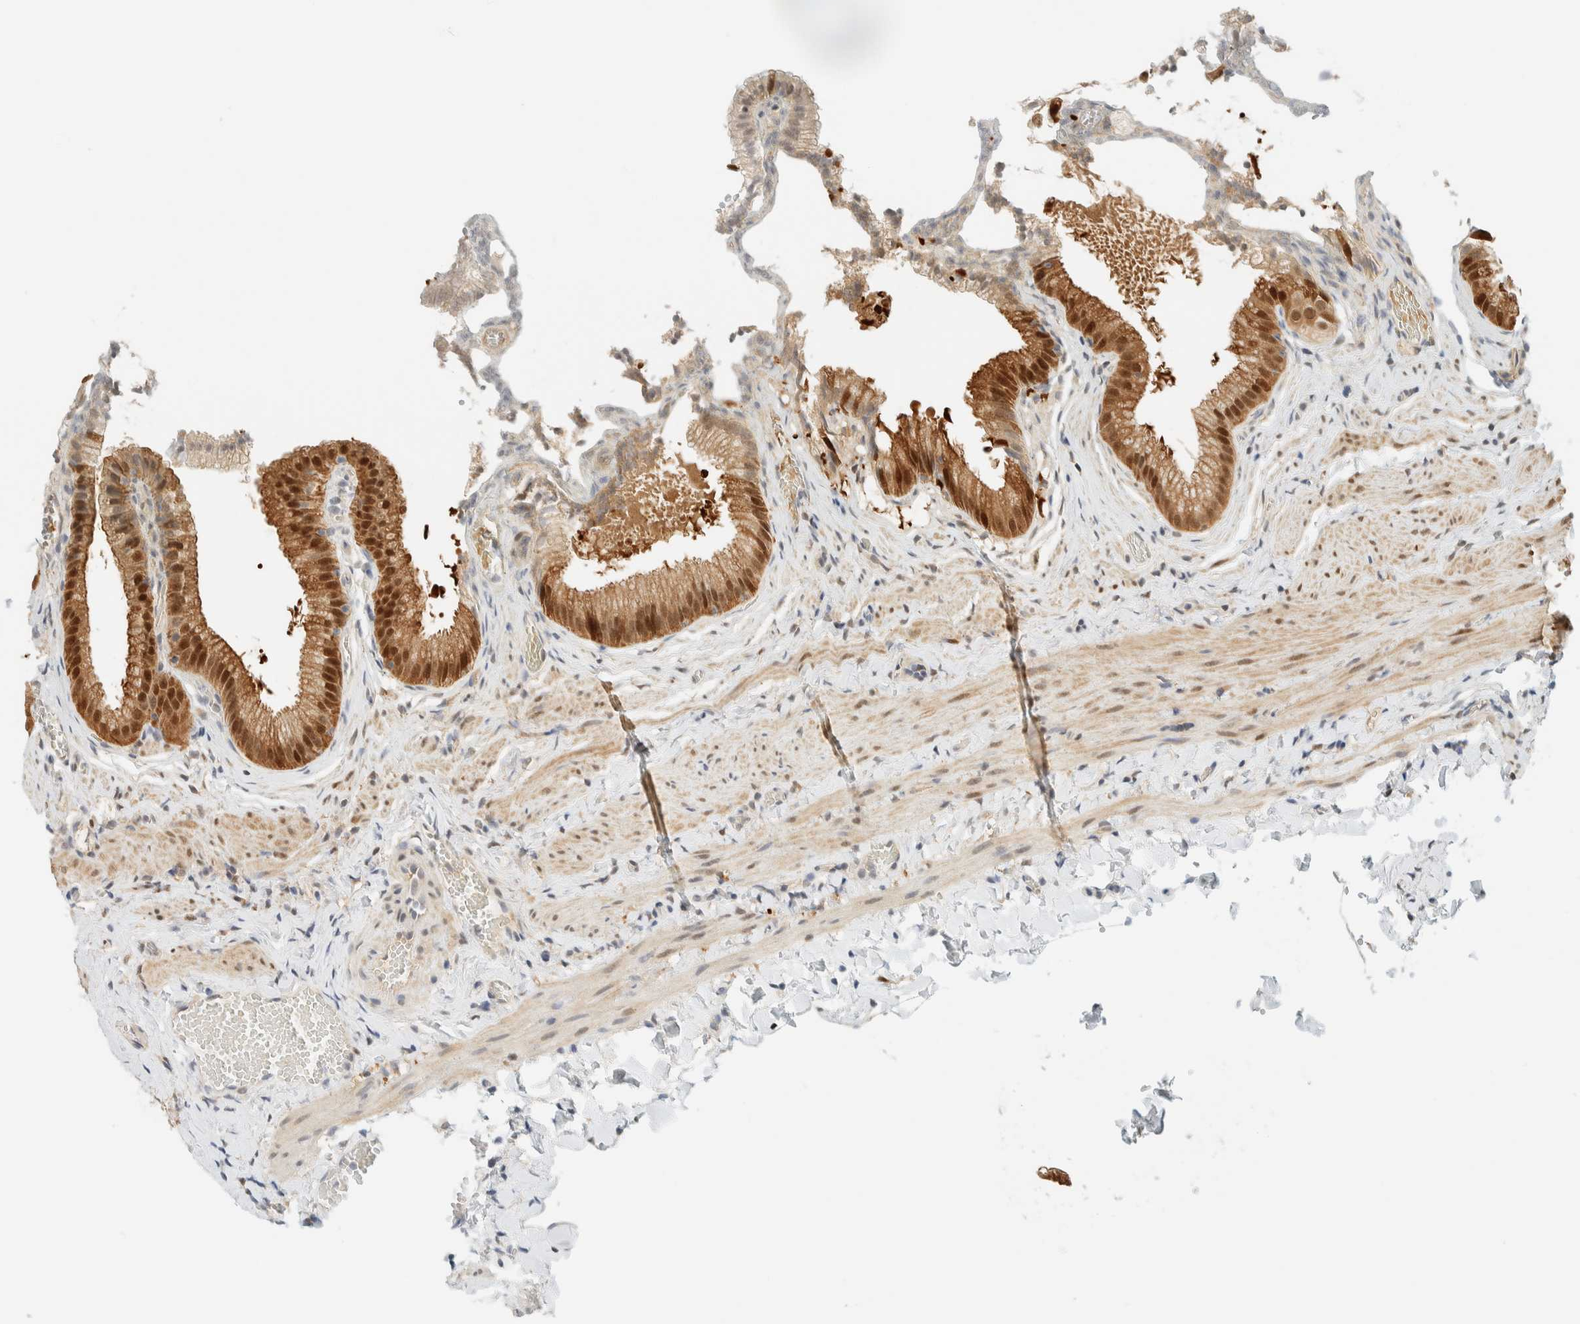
{"staining": {"intensity": "strong", "quantity": ">75%", "location": "cytoplasmic/membranous,nuclear"}, "tissue": "gallbladder", "cell_type": "Glandular cells", "image_type": "normal", "snomed": [{"axis": "morphology", "description": "Normal tissue, NOS"}, {"axis": "topography", "description": "Gallbladder"}], "caption": "Gallbladder stained with IHC shows strong cytoplasmic/membranous,nuclear expression in about >75% of glandular cells.", "gene": "ZBTB37", "patient": {"sex": "male", "age": 38}}